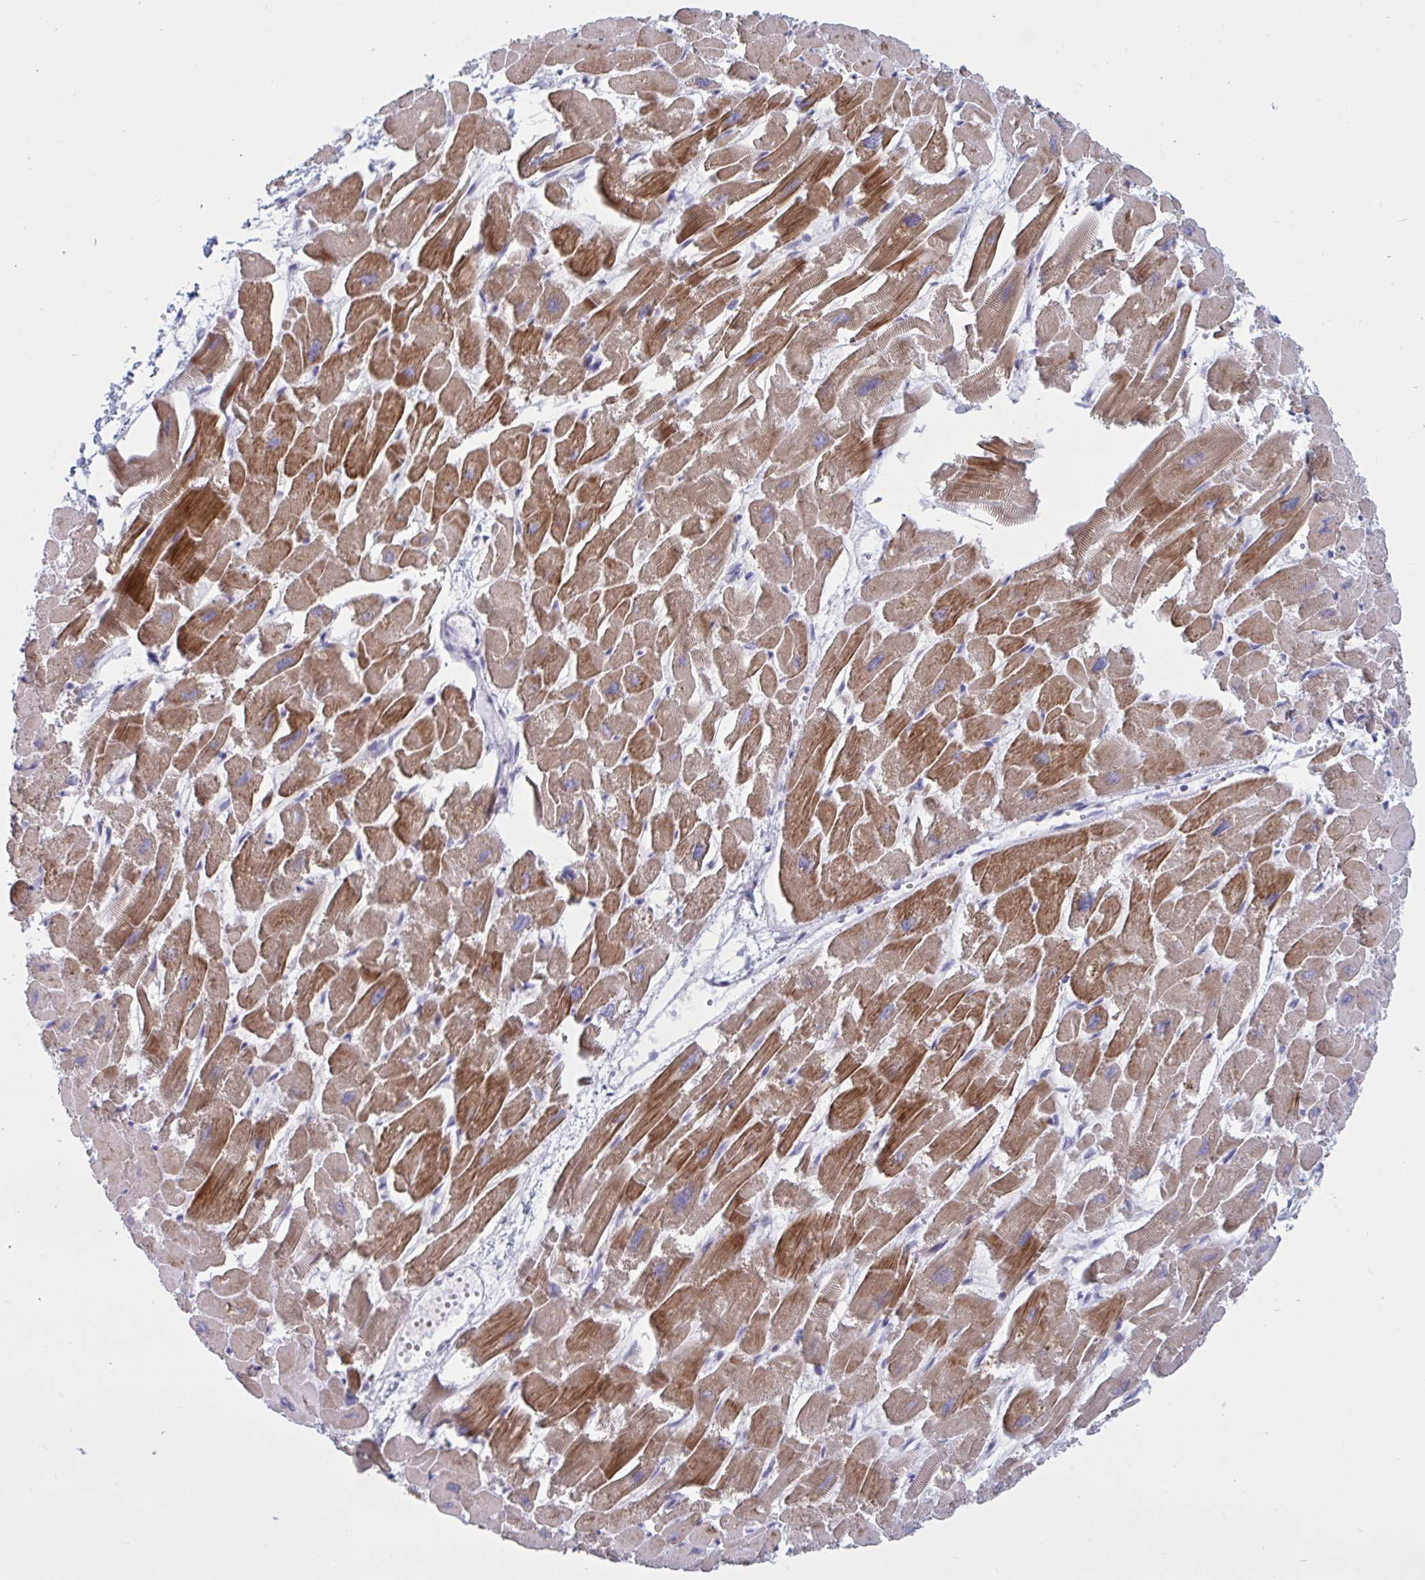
{"staining": {"intensity": "strong", "quantity": "25%-75%", "location": "cytoplasmic/membranous"}, "tissue": "heart muscle", "cell_type": "Cardiomyocytes", "image_type": "normal", "snomed": [{"axis": "morphology", "description": "Normal tissue, NOS"}, {"axis": "topography", "description": "Heart"}], "caption": "The immunohistochemical stain highlights strong cytoplasmic/membranous positivity in cardiomyocytes of unremarkable heart muscle. The staining was performed using DAB, with brown indicating positive protein expression. Nuclei are stained blue with hematoxylin.", "gene": "NDUFC2", "patient": {"sex": "male", "age": 54}}